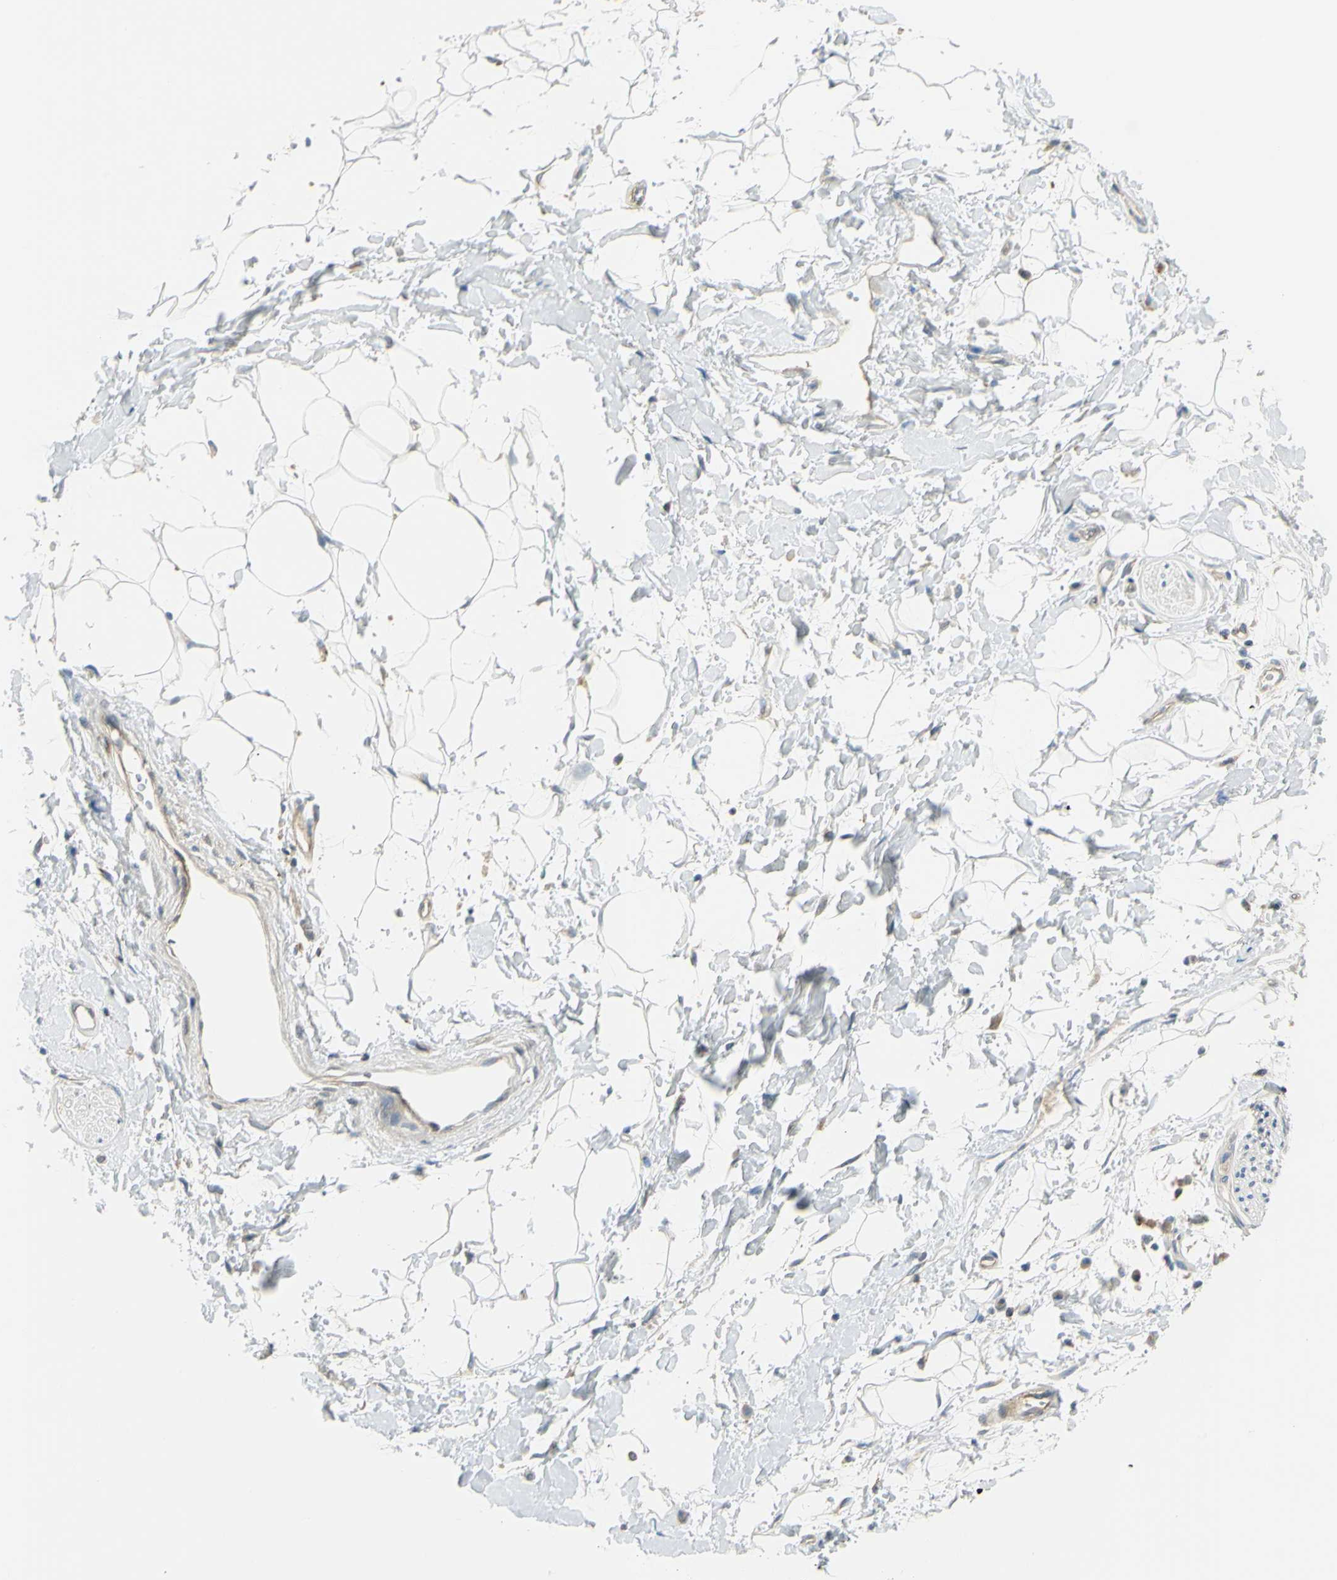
{"staining": {"intensity": "weak", "quantity": "25%-75%", "location": "cytoplasmic/membranous"}, "tissue": "adipose tissue", "cell_type": "Adipocytes", "image_type": "normal", "snomed": [{"axis": "morphology", "description": "Normal tissue, NOS"}, {"axis": "topography", "description": "Soft tissue"}], "caption": "This photomicrograph demonstrates IHC staining of normal adipose tissue, with low weak cytoplasmic/membranous positivity in about 25%-75% of adipocytes.", "gene": "LAMA3", "patient": {"sex": "male", "age": 72}}